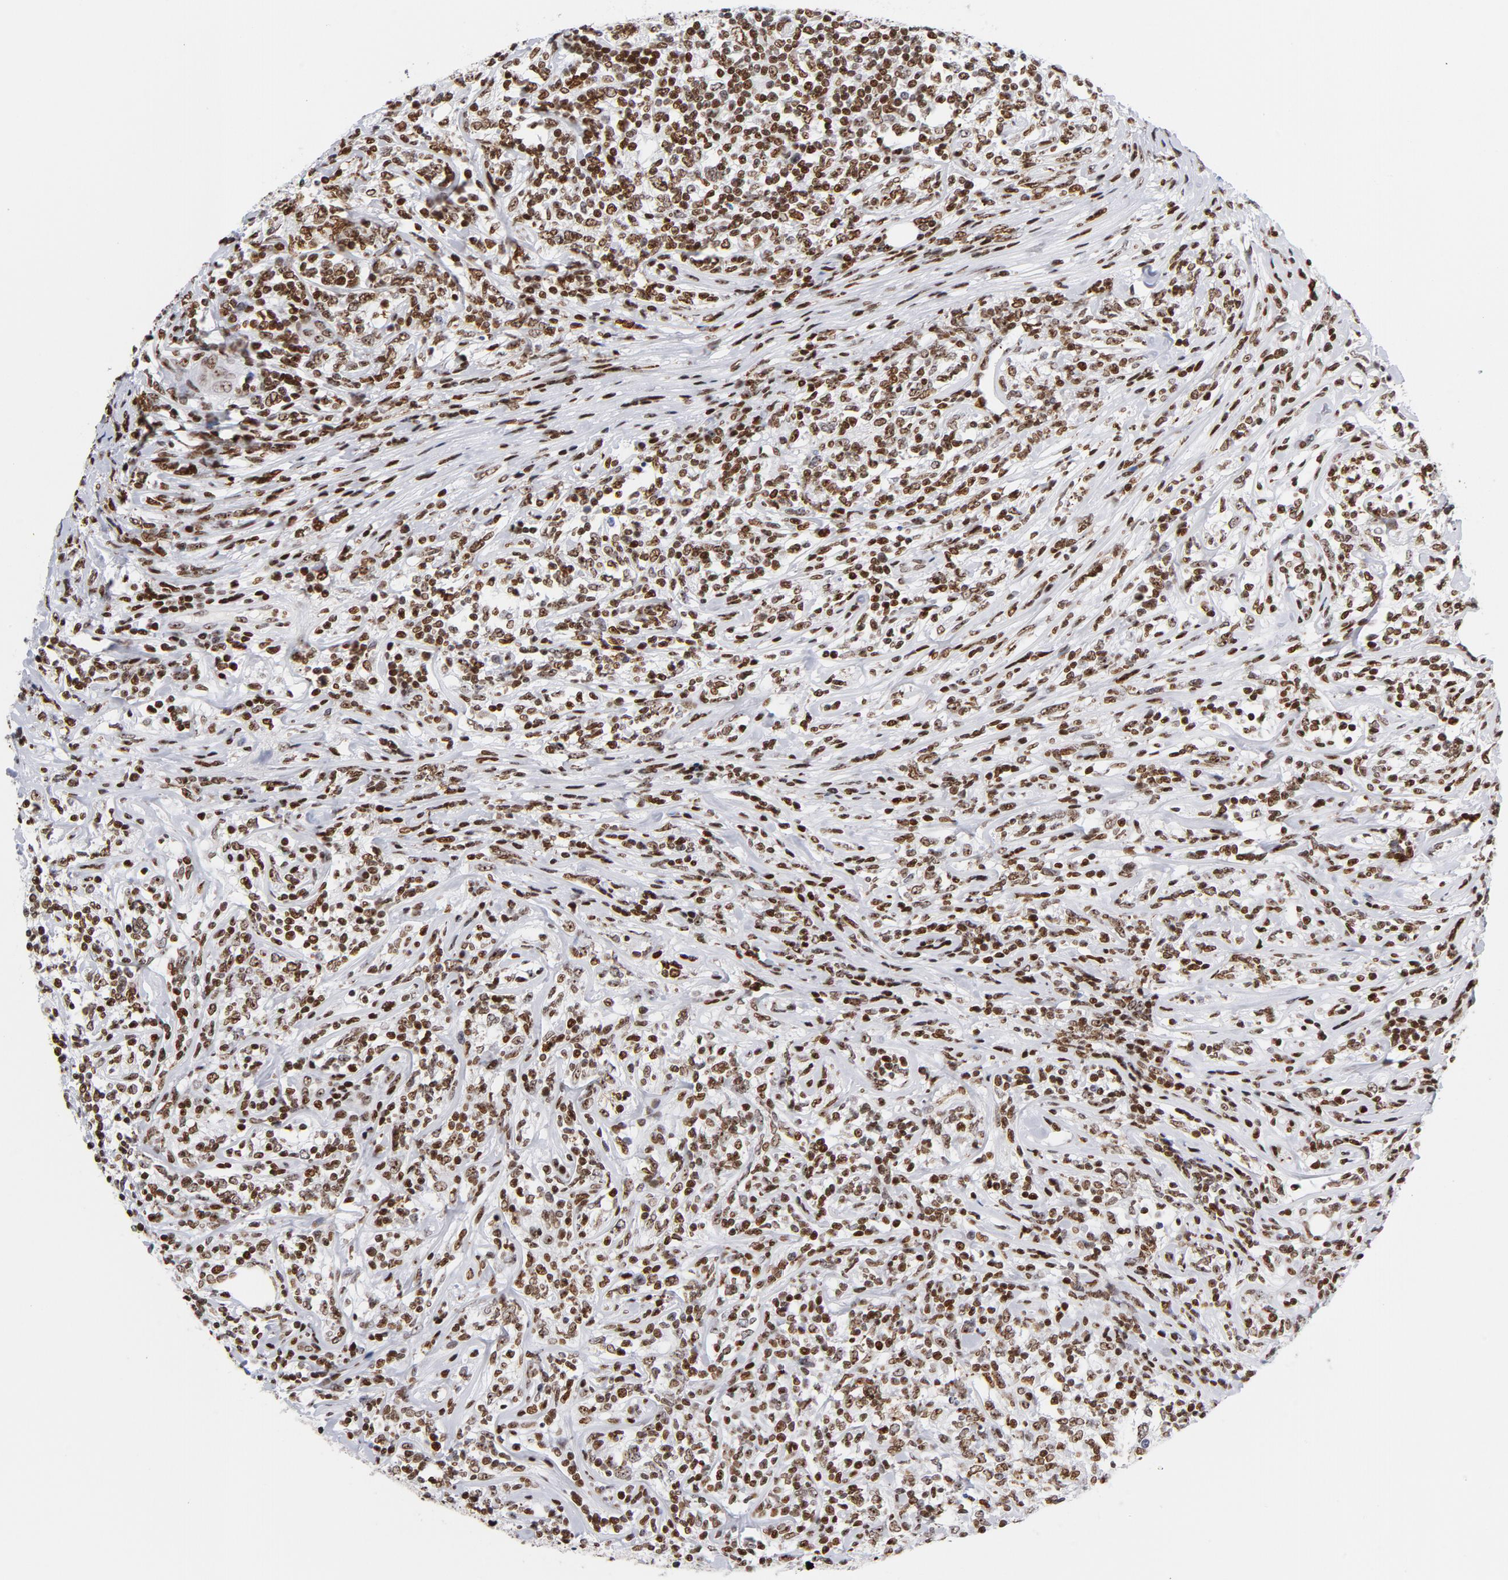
{"staining": {"intensity": "moderate", "quantity": ">75%", "location": "nuclear"}, "tissue": "lymphoma", "cell_type": "Tumor cells", "image_type": "cancer", "snomed": [{"axis": "morphology", "description": "Malignant lymphoma, non-Hodgkin's type, High grade"}, {"axis": "topography", "description": "Lymph node"}], "caption": "The photomicrograph shows a brown stain indicating the presence of a protein in the nuclear of tumor cells in lymphoma. The protein is stained brown, and the nuclei are stained in blue (DAB (3,3'-diaminobenzidine) IHC with brightfield microscopy, high magnification).", "gene": "TOP2B", "patient": {"sex": "female", "age": 84}}